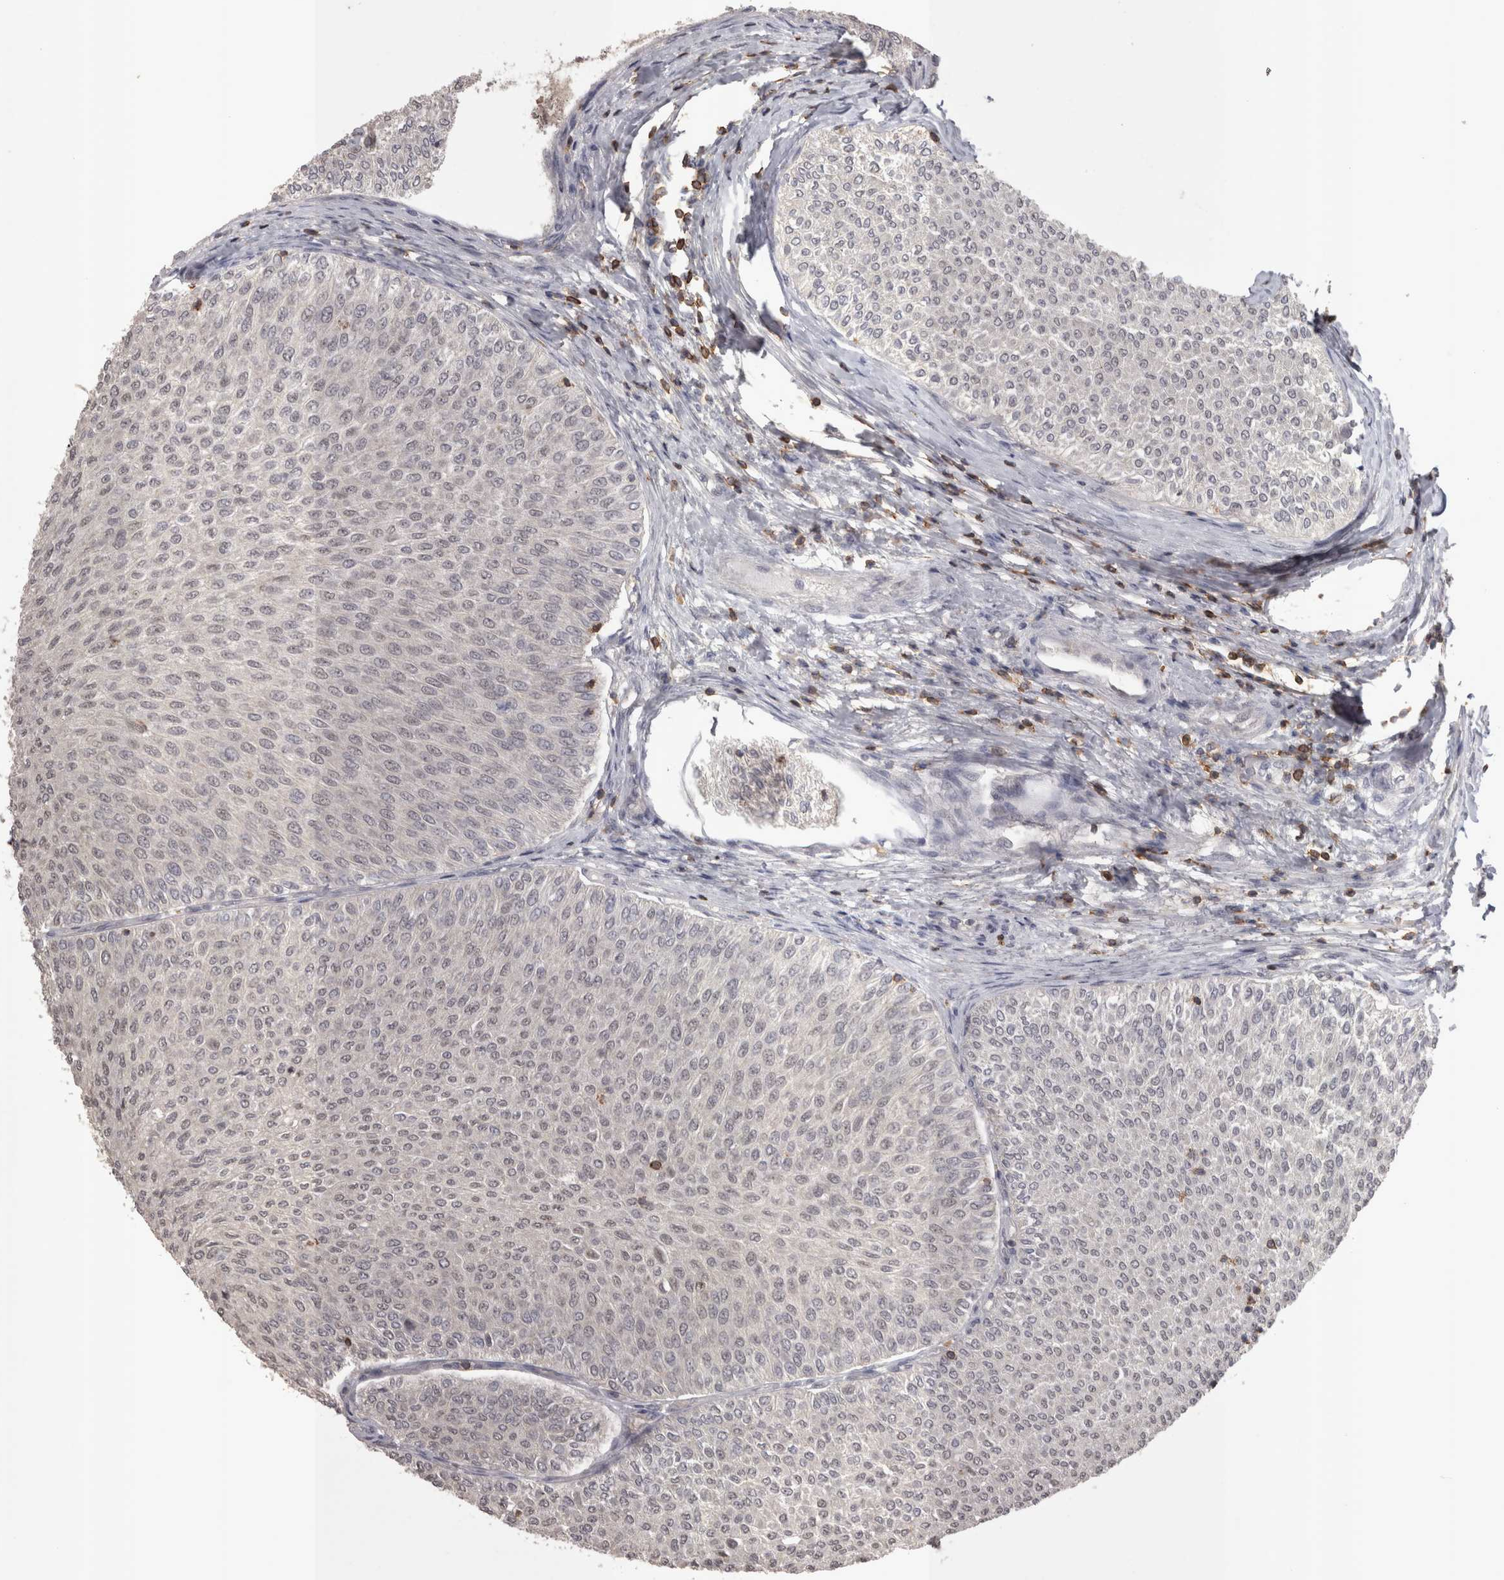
{"staining": {"intensity": "weak", "quantity": "<25%", "location": "nuclear"}, "tissue": "urothelial cancer", "cell_type": "Tumor cells", "image_type": "cancer", "snomed": [{"axis": "morphology", "description": "Urothelial carcinoma, Low grade"}, {"axis": "topography", "description": "Urinary bladder"}], "caption": "Immunohistochemistry (IHC) histopathology image of urothelial cancer stained for a protein (brown), which displays no positivity in tumor cells.", "gene": "SKAP1", "patient": {"sex": "male", "age": 78}}